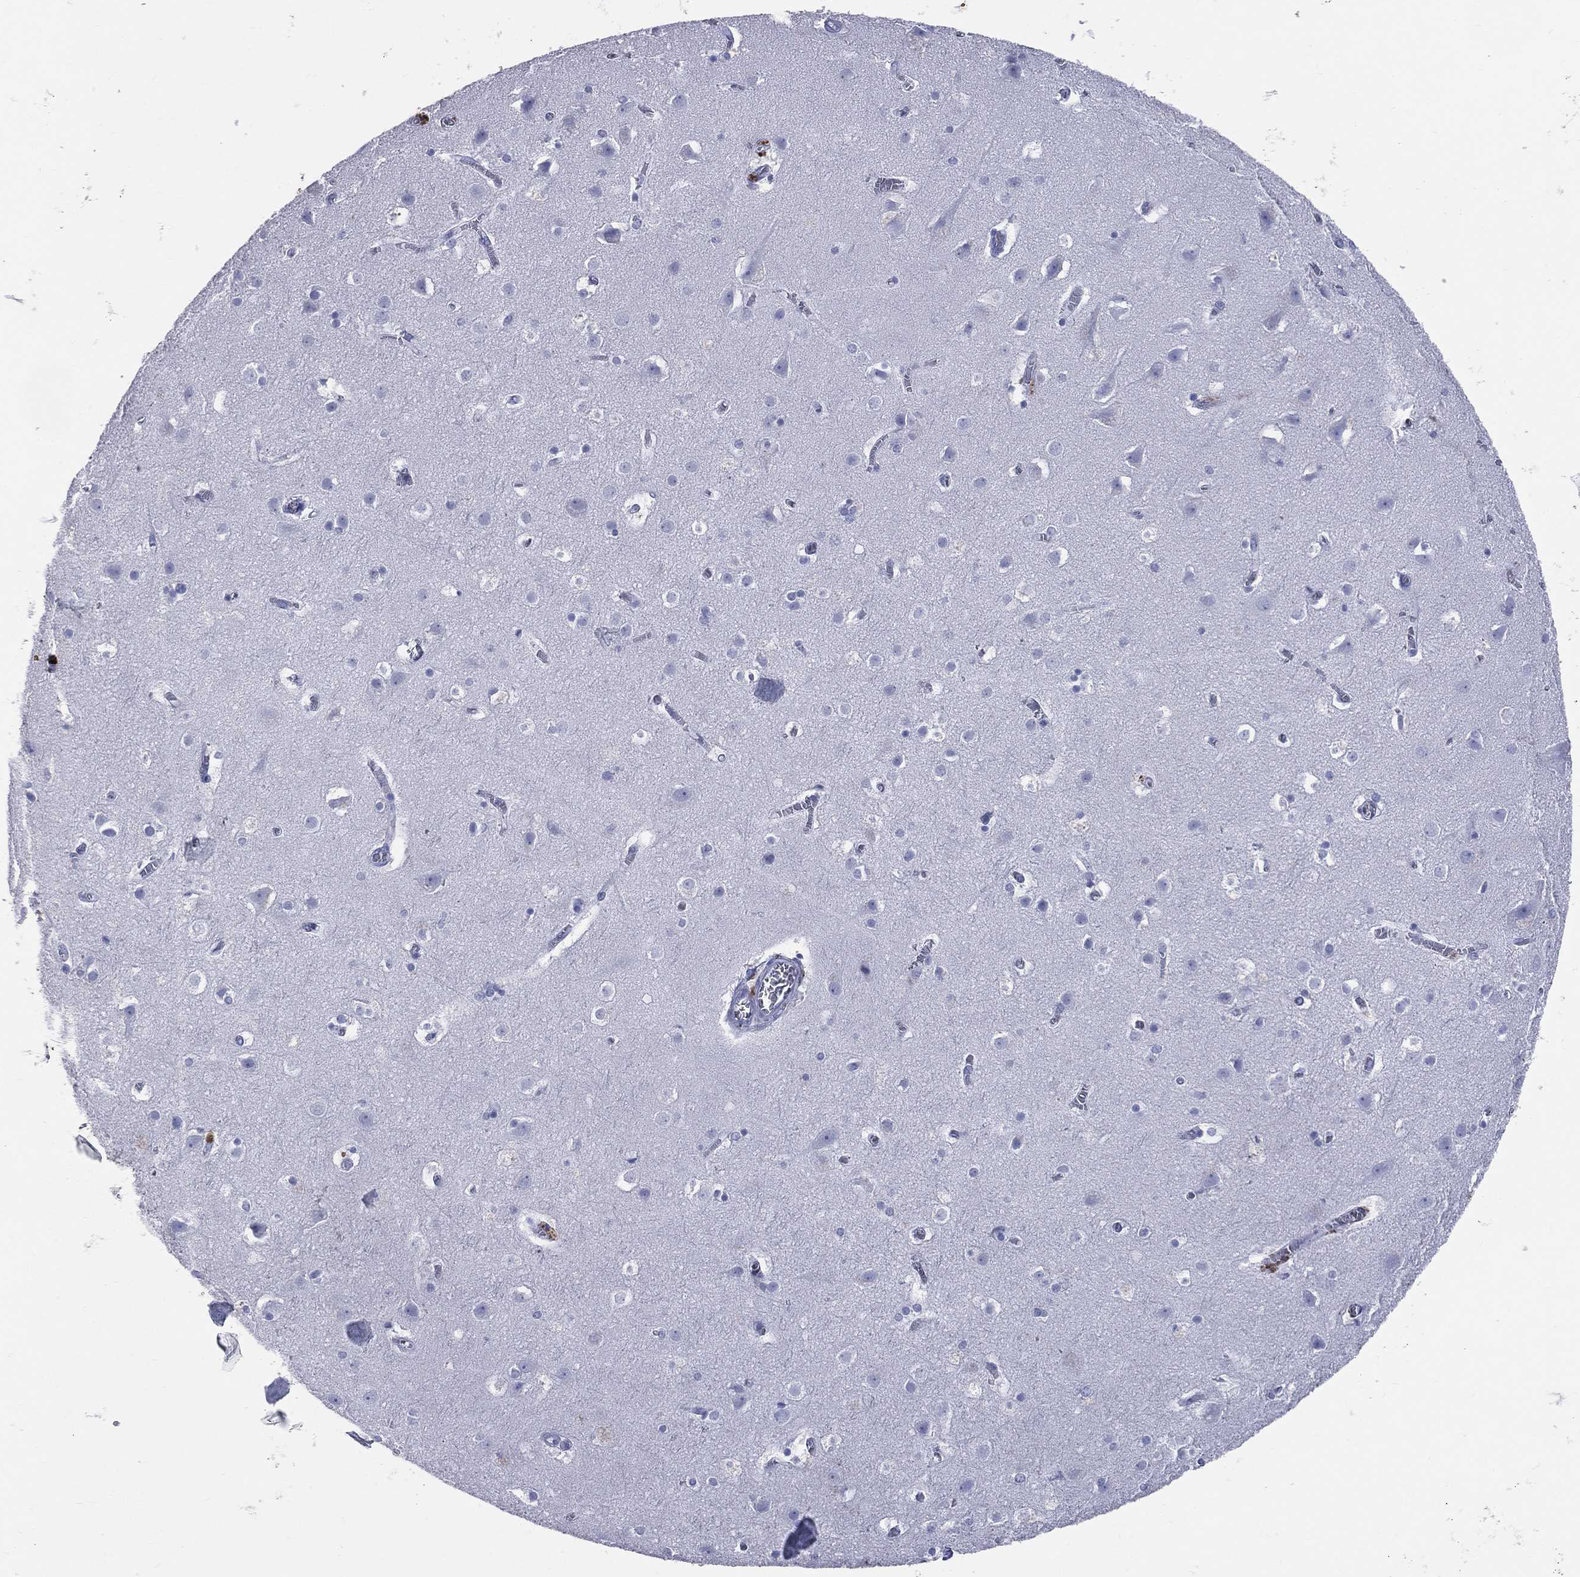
{"staining": {"intensity": "negative", "quantity": "none", "location": "none"}, "tissue": "cerebral cortex", "cell_type": "Endothelial cells", "image_type": "normal", "snomed": [{"axis": "morphology", "description": "Normal tissue, NOS"}, {"axis": "topography", "description": "Cerebral cortex"}], "caption": "Unremarkable cerebral cortex was stained to show a protein in brown. There is no significant positivity in endothelial cells. (DAB (3,3'-diaminobenzidine) immunohistochemistry (IHC), high magnification).", "gene": "PGLYRP1", "patient": {"sex": "male", "age": 59}}